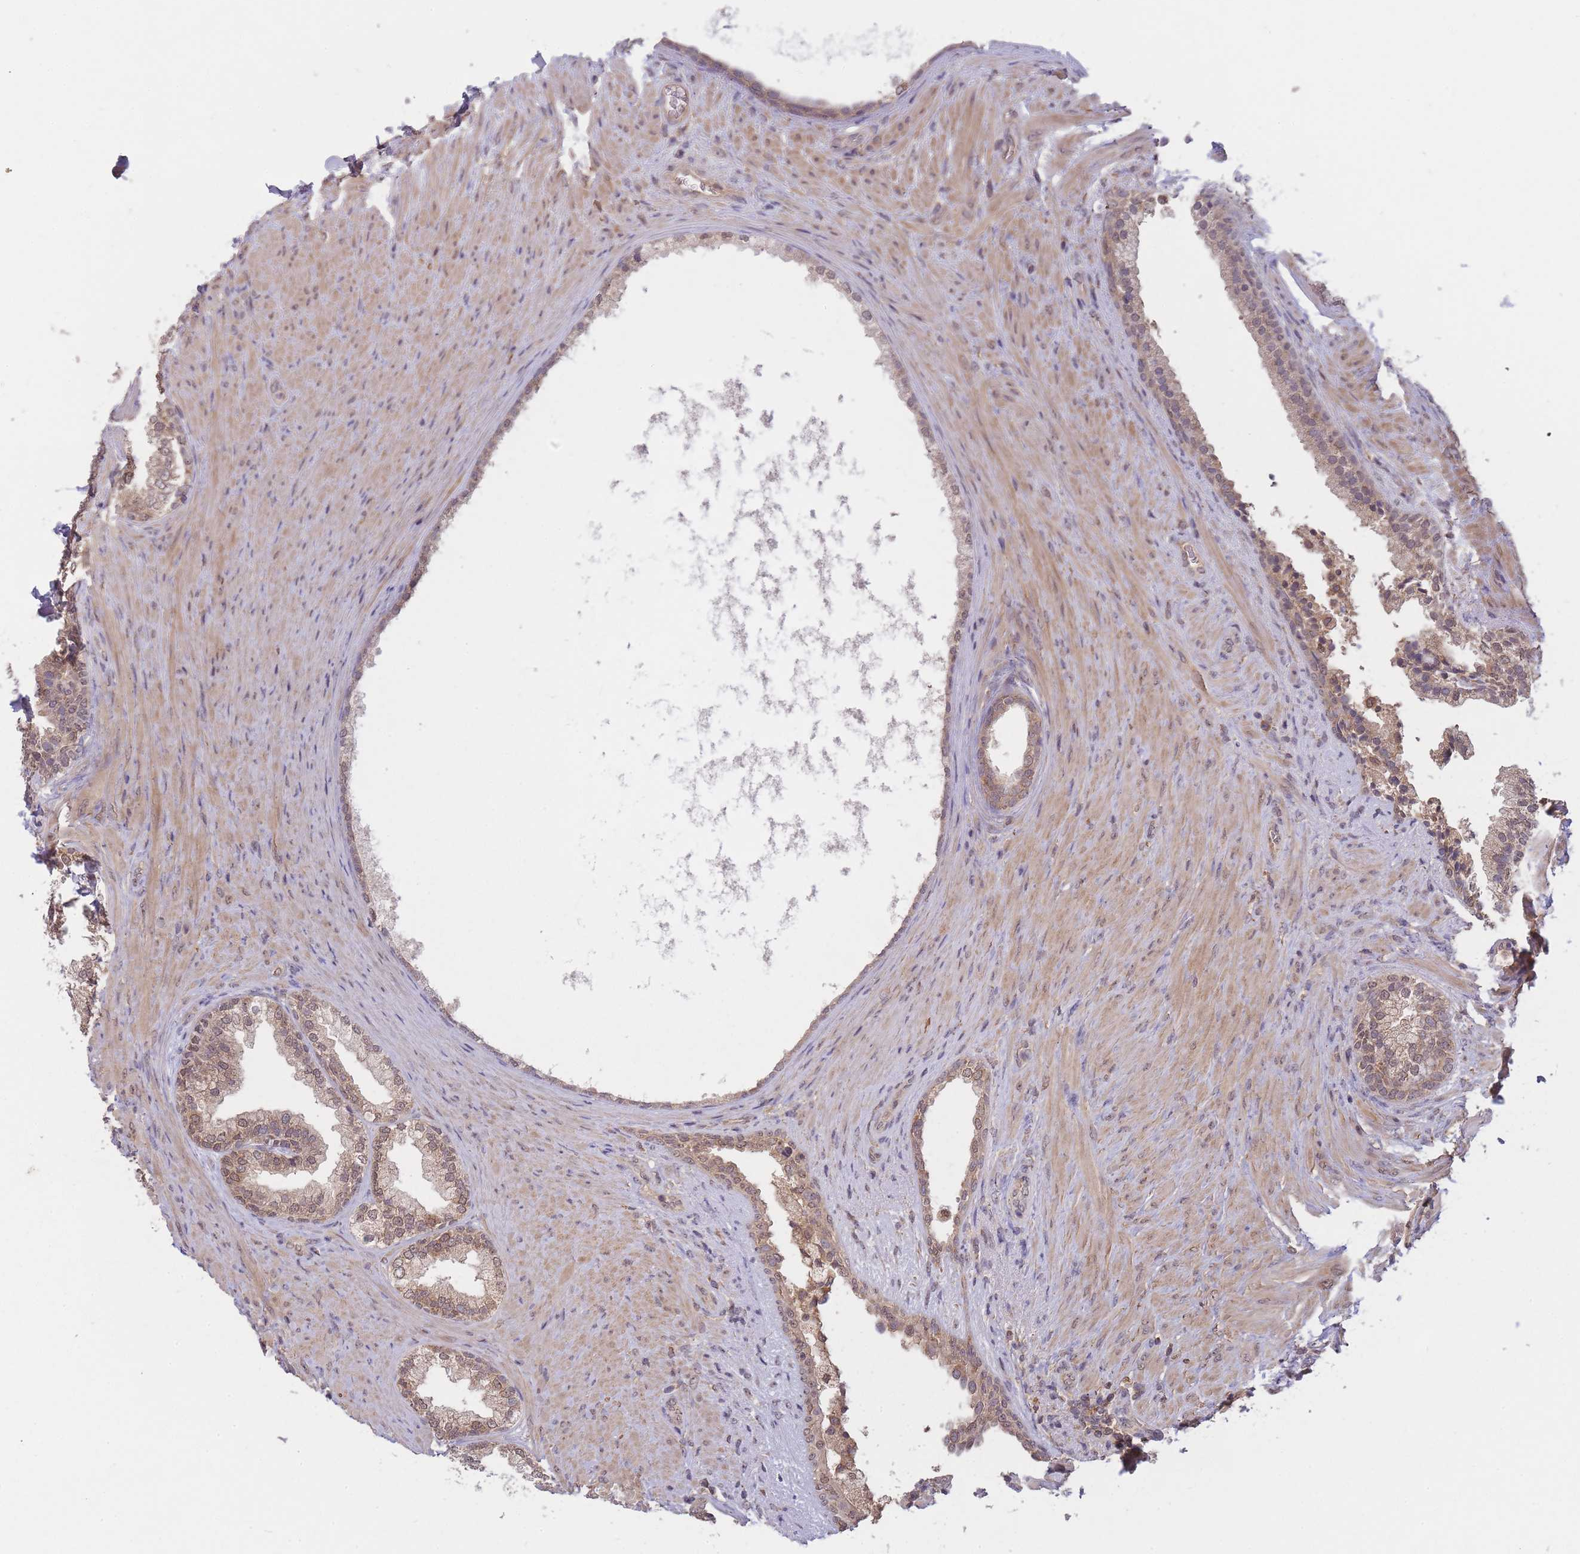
{"staining": {"intensity": "moderate", "quantity": ">75%", "location": "cytoplasmic/membranous,nuclear"}, "tissue": "prostate", "cell_type": "Glandular cells", "image_type": "normal", "snomed": [{"axis": "morphology", "description": "Normal tissue, NOS"}, {"axis": "topography", "description": "Prostate"}], "caption": "IHC of benign prostate displays medium levels of moderate cytoplasmic/membranous,nuclear expression in approximately >75% of glandular cells.", "gene": "PIP4P1", "patient": {"sex": "male", "age": 76}}